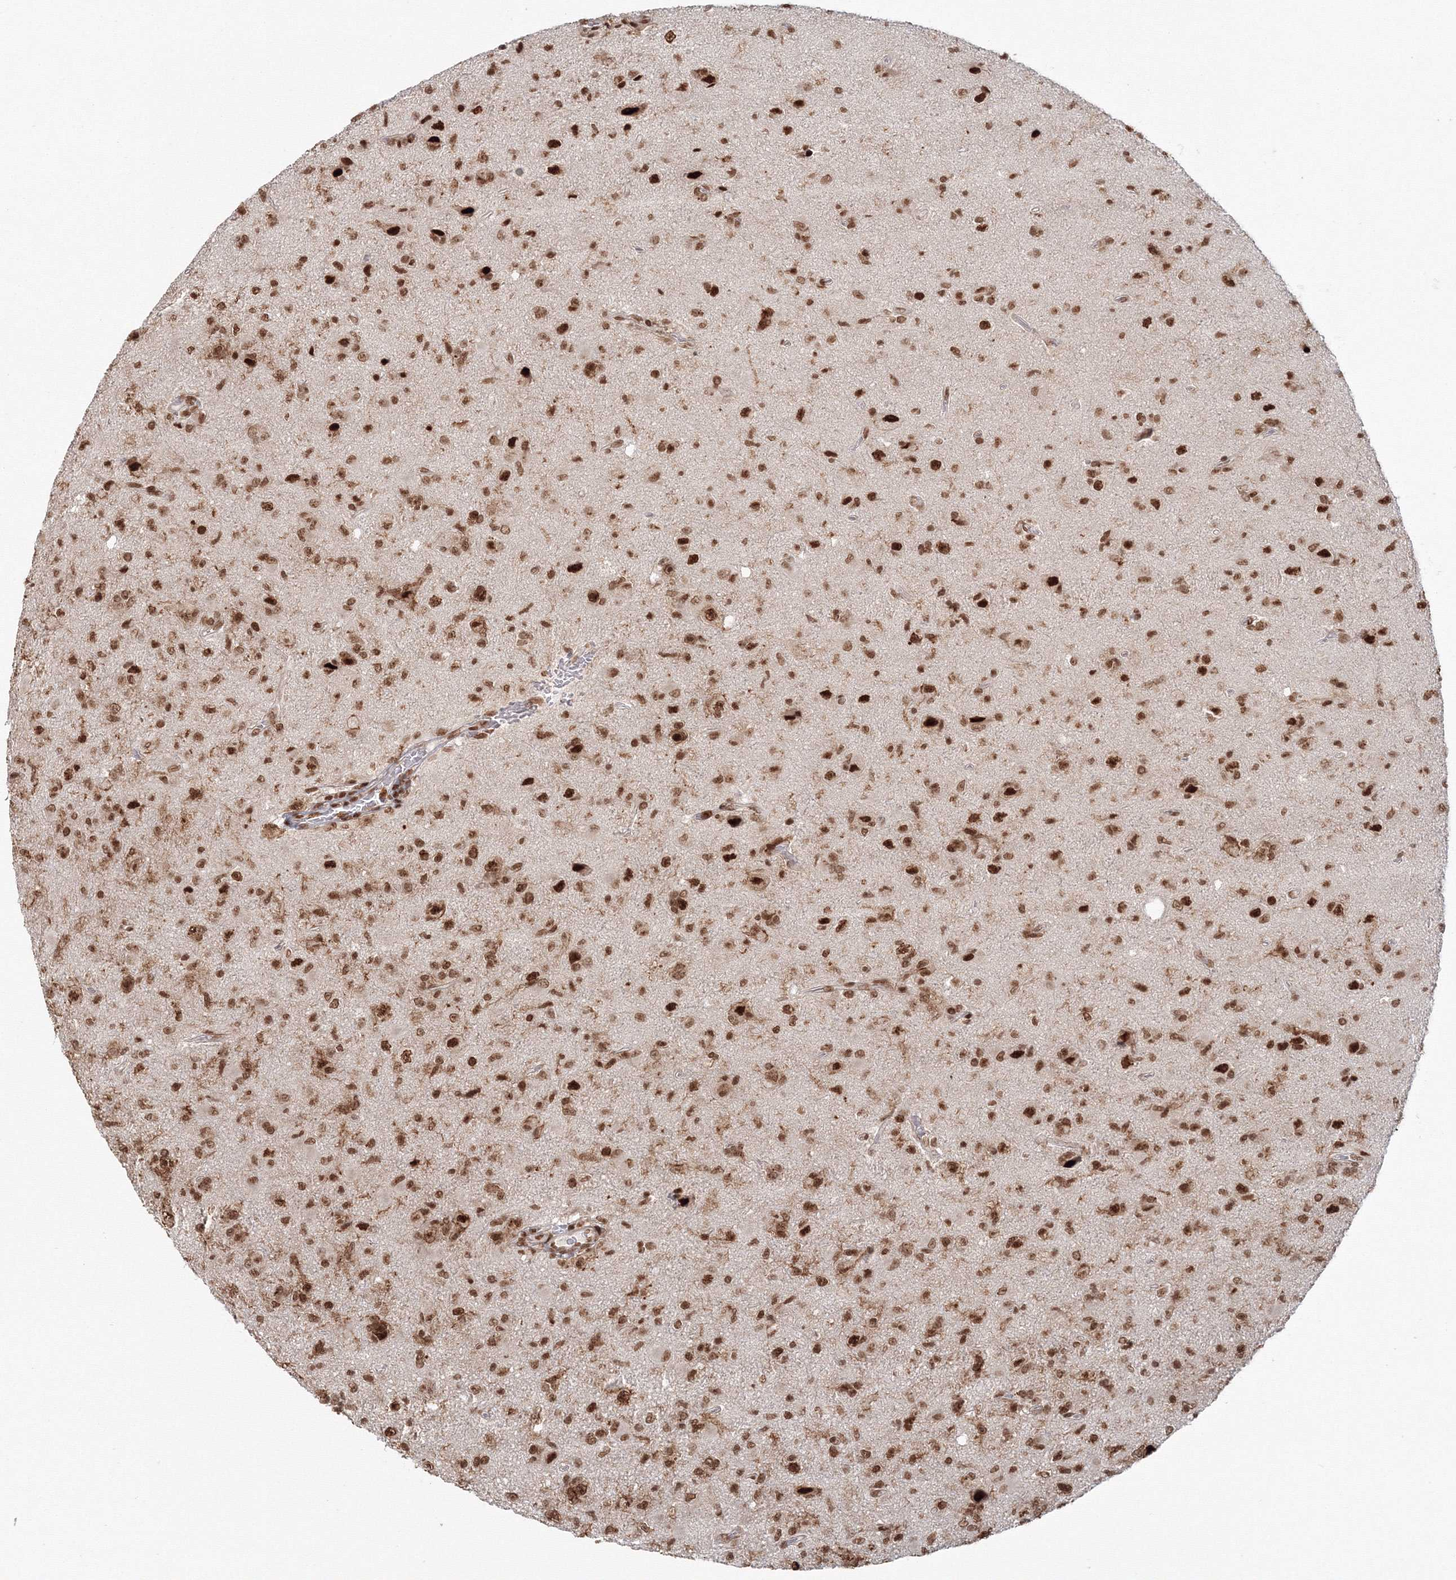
{"staining": {"intensity": "moderate", "quantity": ">75%", "location": "nuclear"}, "tissue": "glioma", "cell_type": "Tumor cells", "image_type": "cancer", "snomed": [{"axis": "morphology", "description": "Glioma, malignant, High grade"}, {"axis": "topography", "description": "Brain"}], "caption": "Malignant glioma (high-grade) stained for a protein exhibits moderate nuclear positivity in tumor cells. (DAB = brown stain, brightfield microscopy at high magnification).", "gene": "KIF20A", "patient": {"sex": "female", "age": 57}}